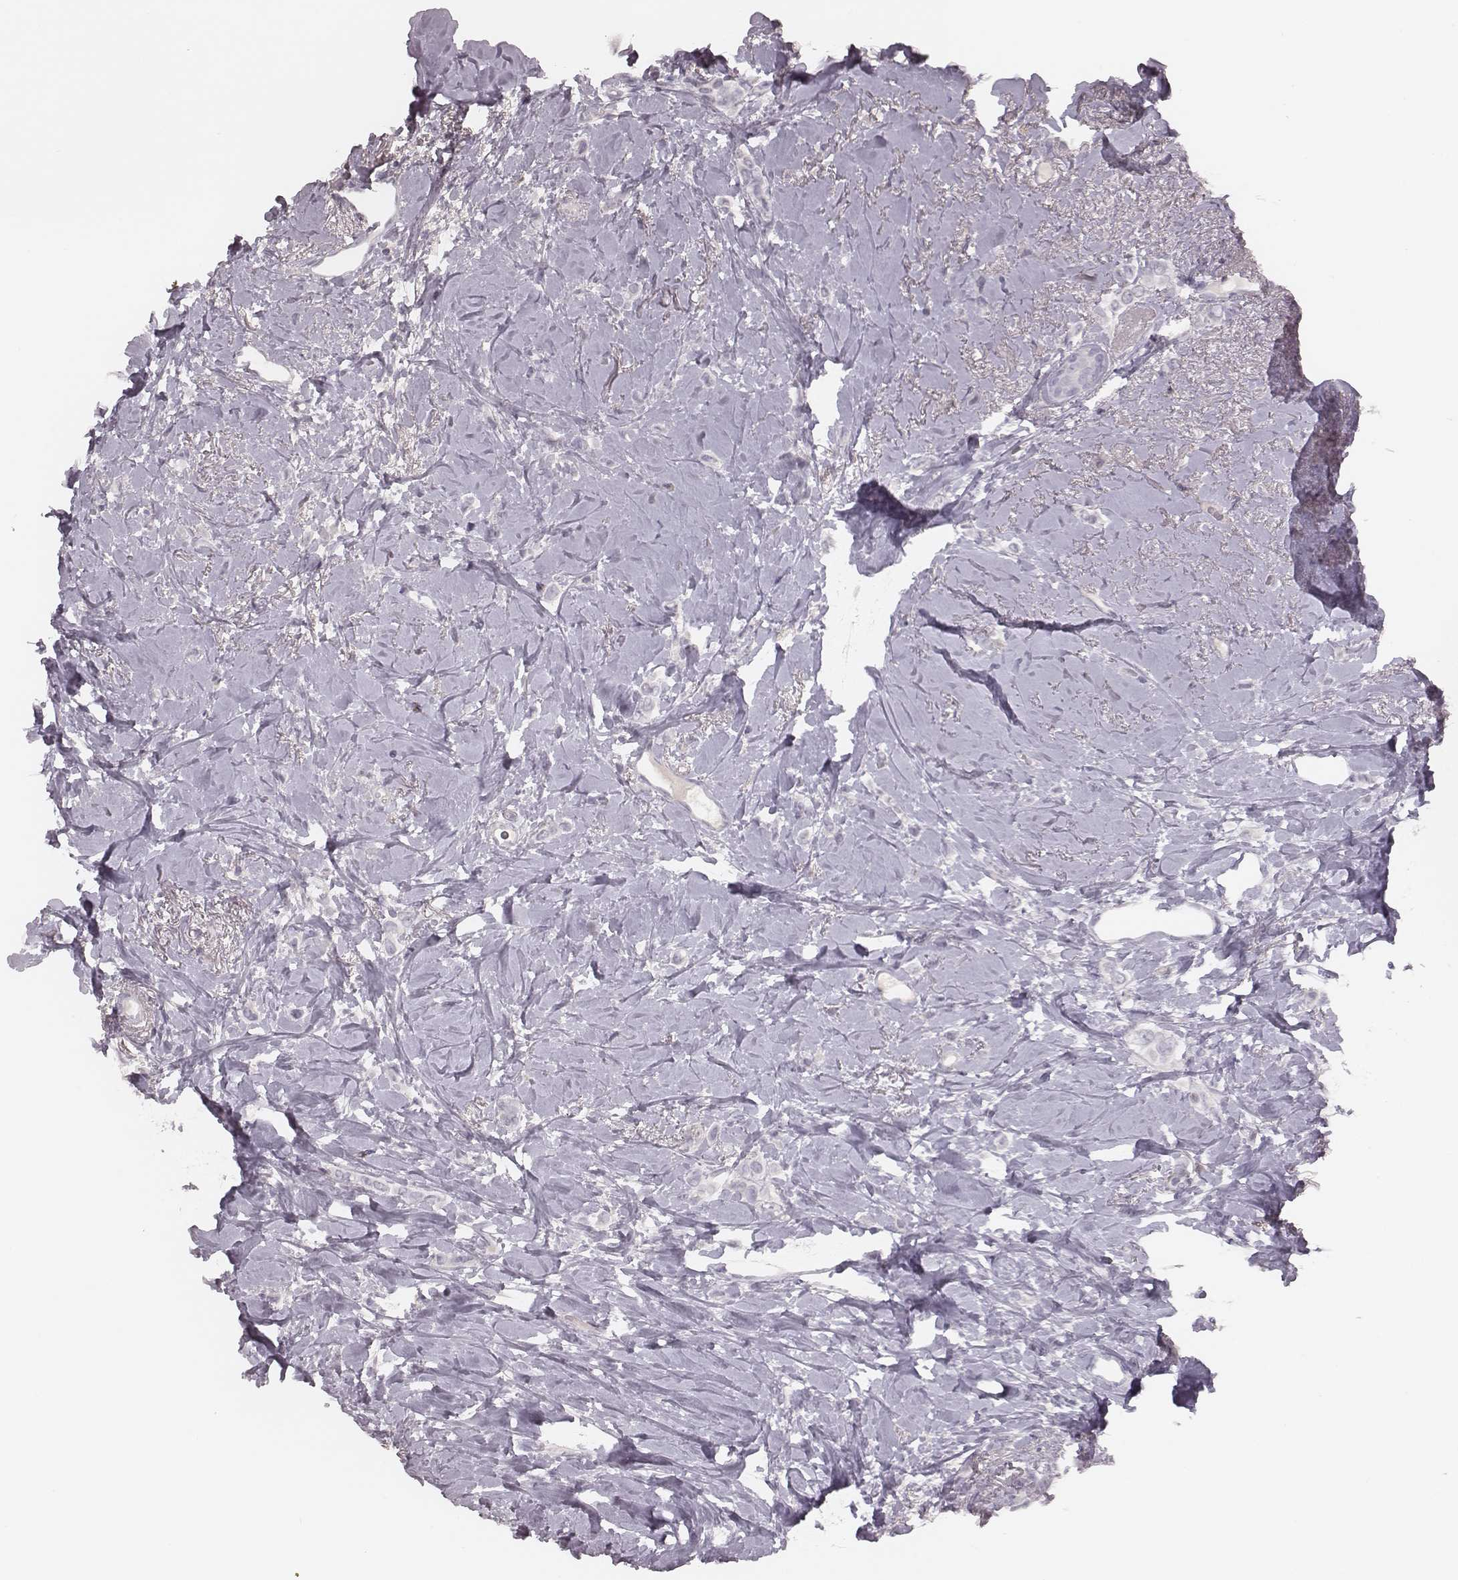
{"staining": {"intensity": "negative", "quantity": "none", "location": "none"}, "tissue": "breast cancer", "cell_type": "Tumor cells", "image_type": "cancer", "snomed": [{"axis": "morphology", "description": "Lobular carcinoma"}, {"axis": "topography", "description": "Breast"}], "caption": "Protein analysis of breast lobular carcinoma shows no significant positivity in tumor cells. Brightfield microscopy of IHC stained with DAB (3,3'-diaminobenzidine) (brown) and hematoxylin (blue), captured at high magnification.", "gene": "PDCD1", "patient": {"sex": "female", "age": 66}}